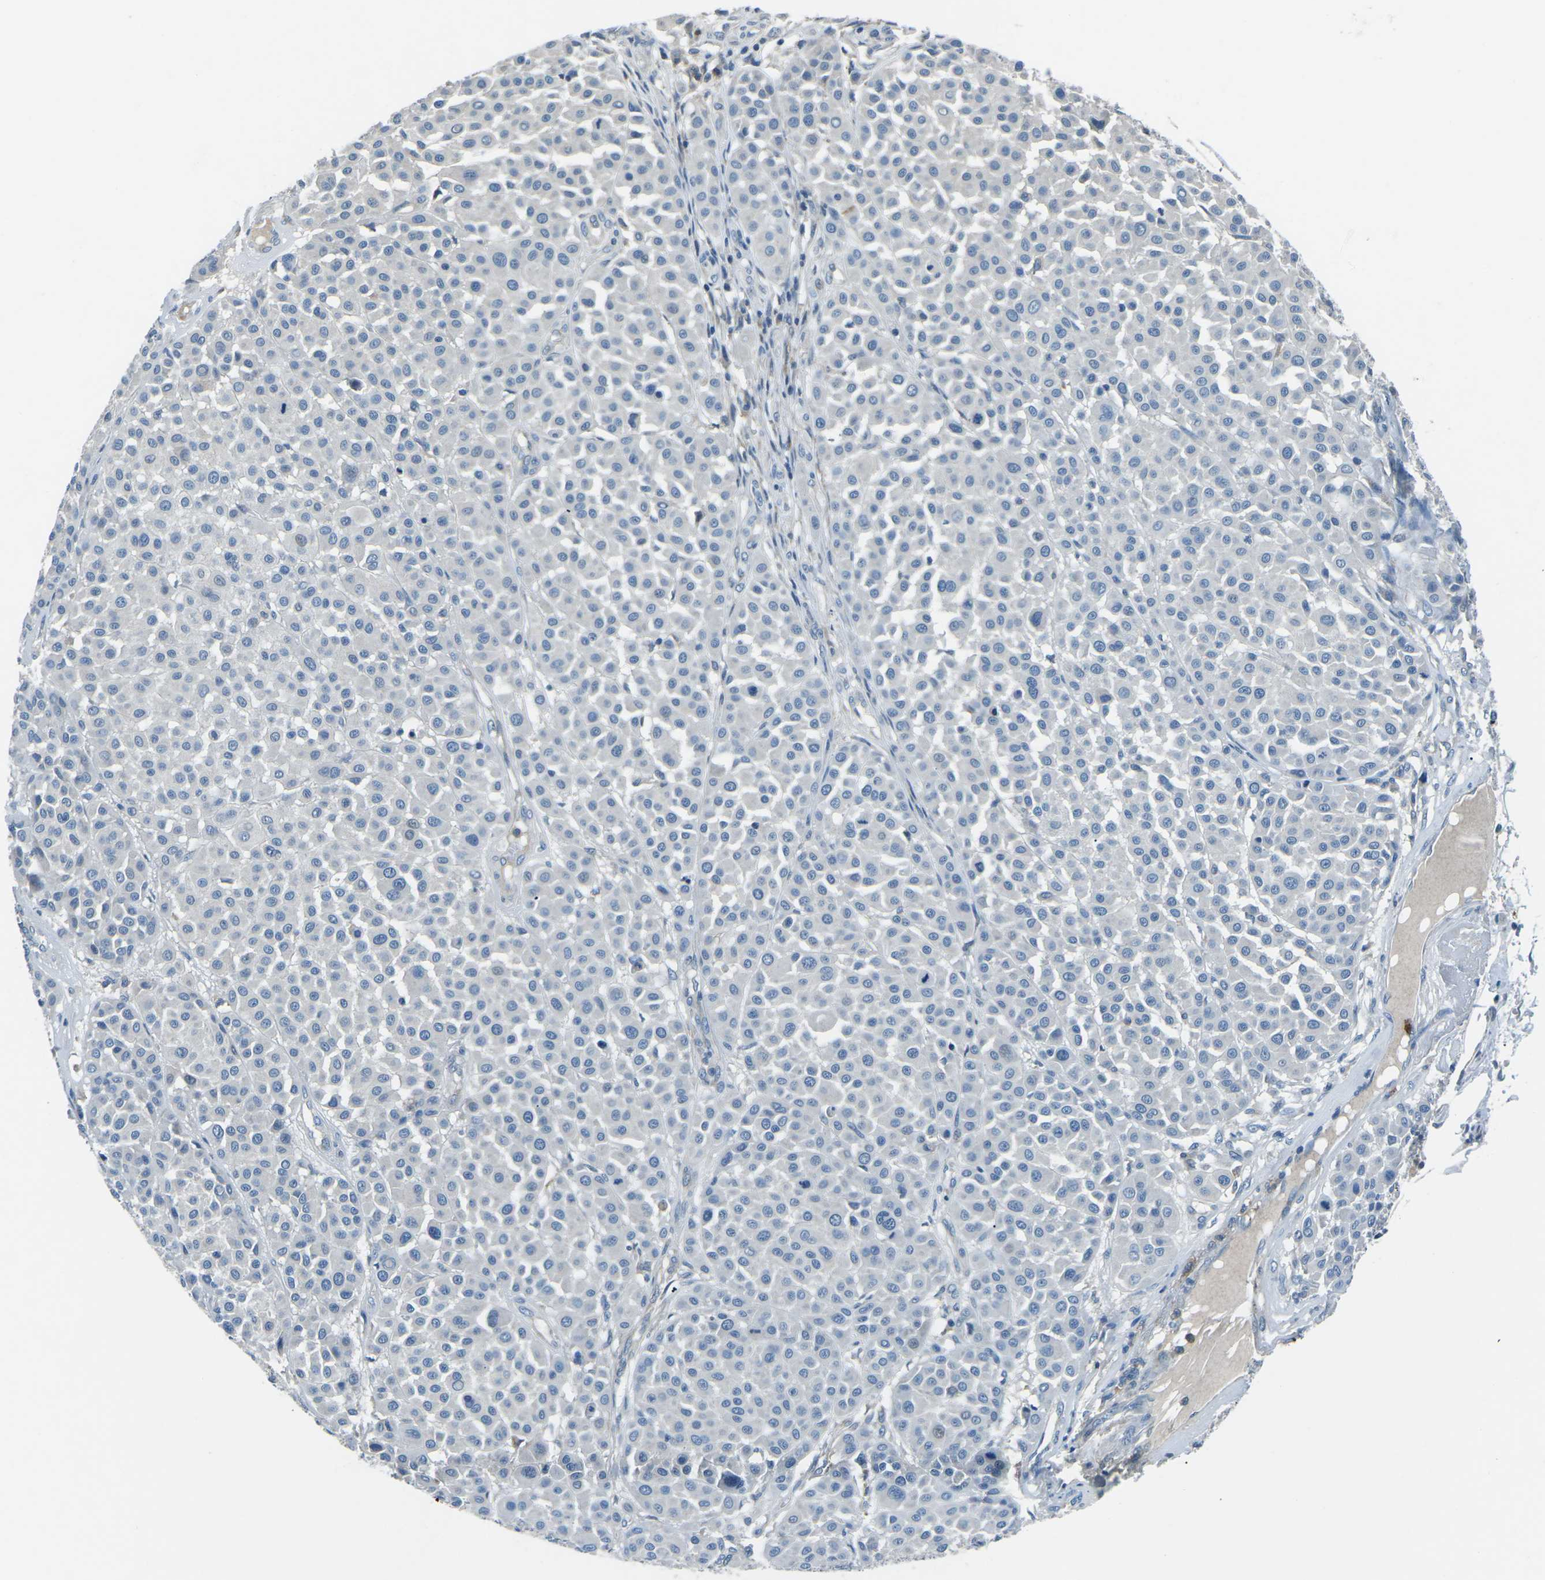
{"staining": {"intensity": "negative", "quantity": "none", "location": "none"}, "tissue": "melanoma", "cell_type": "Tumor cells", "image_type": "cancer", "snomed": [{"axis": "morphology", "description": "Malignant melanoma, Metastatic site"}, {"axis": "topography", "description": "Soft tissue"}], "caption": "Malignant melanoma (metastatic site) was stained to show a protein in brown. There is no significant expression in tumor cells.", "gene": "CD1D", "patient": {"sex": "male", "age": 41}}